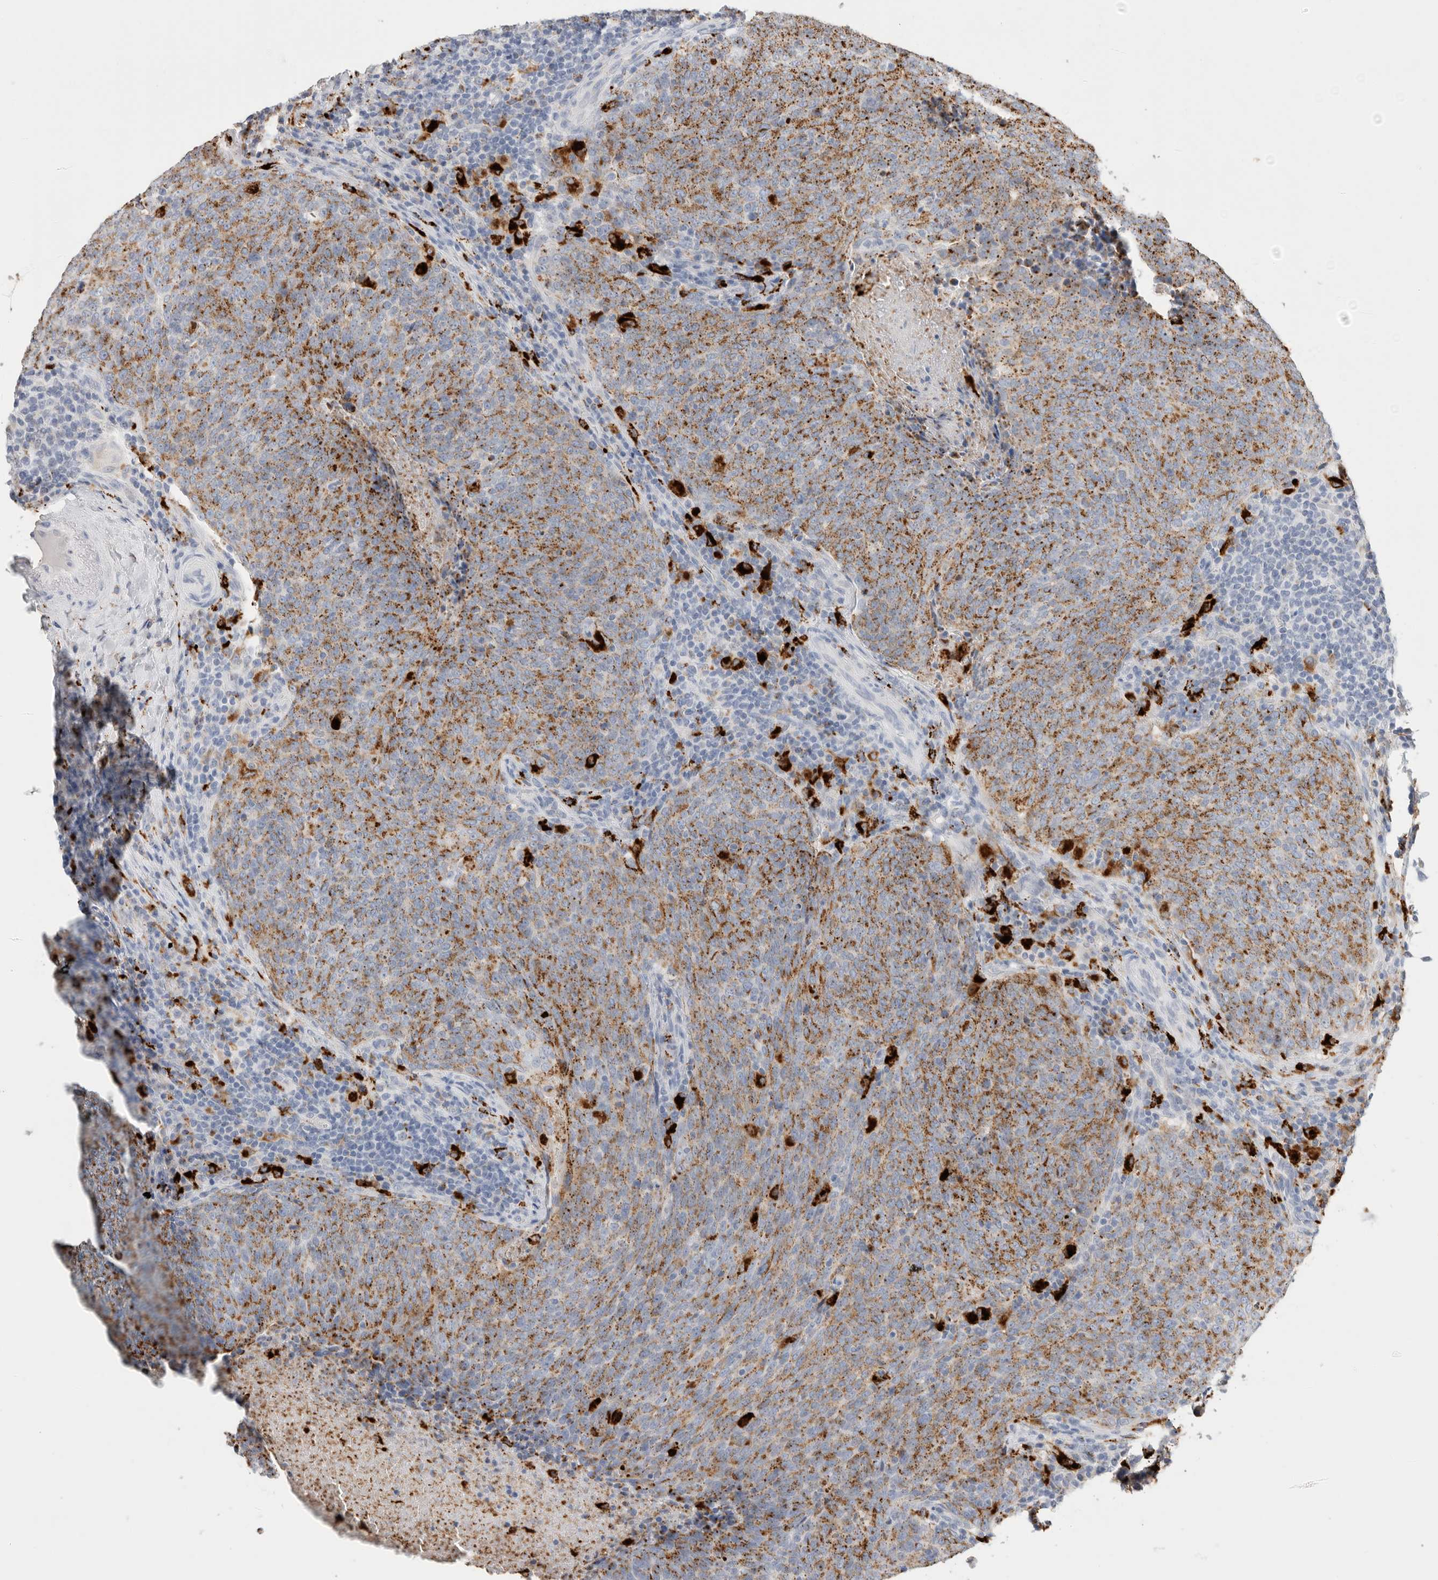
{"staining": {"intensity": "moderate", "quantity": ">75%", "location": "cytoplasmic/membranous"}, "tissue": "head and neck cancer", "cell_type": "Tumor cells", "image_type": "cancer", "snomed": [{"axis": "morphology", "description": "Squamous cell carcinoma, NOS"}, {"axis": "morphology", "description": "Squamous cell carcinoma, metastatic, NOS"}, {"axis": "topography", "description": "Lymph node"}, {"axis": "topography", "description": "Head-Neck"}], "caption": "High-magnification brightfield microscopy of head and neck squamous cell carcinoma stained with DAB (brown) and counterstained with hematoxylin (blue). tumor cells exhibit moderate cytoplasmic/membranous staining is appreciated in approximately>75% of cells.", "gene": "GGH", "patient": {"sex": "male", "age": 62}}